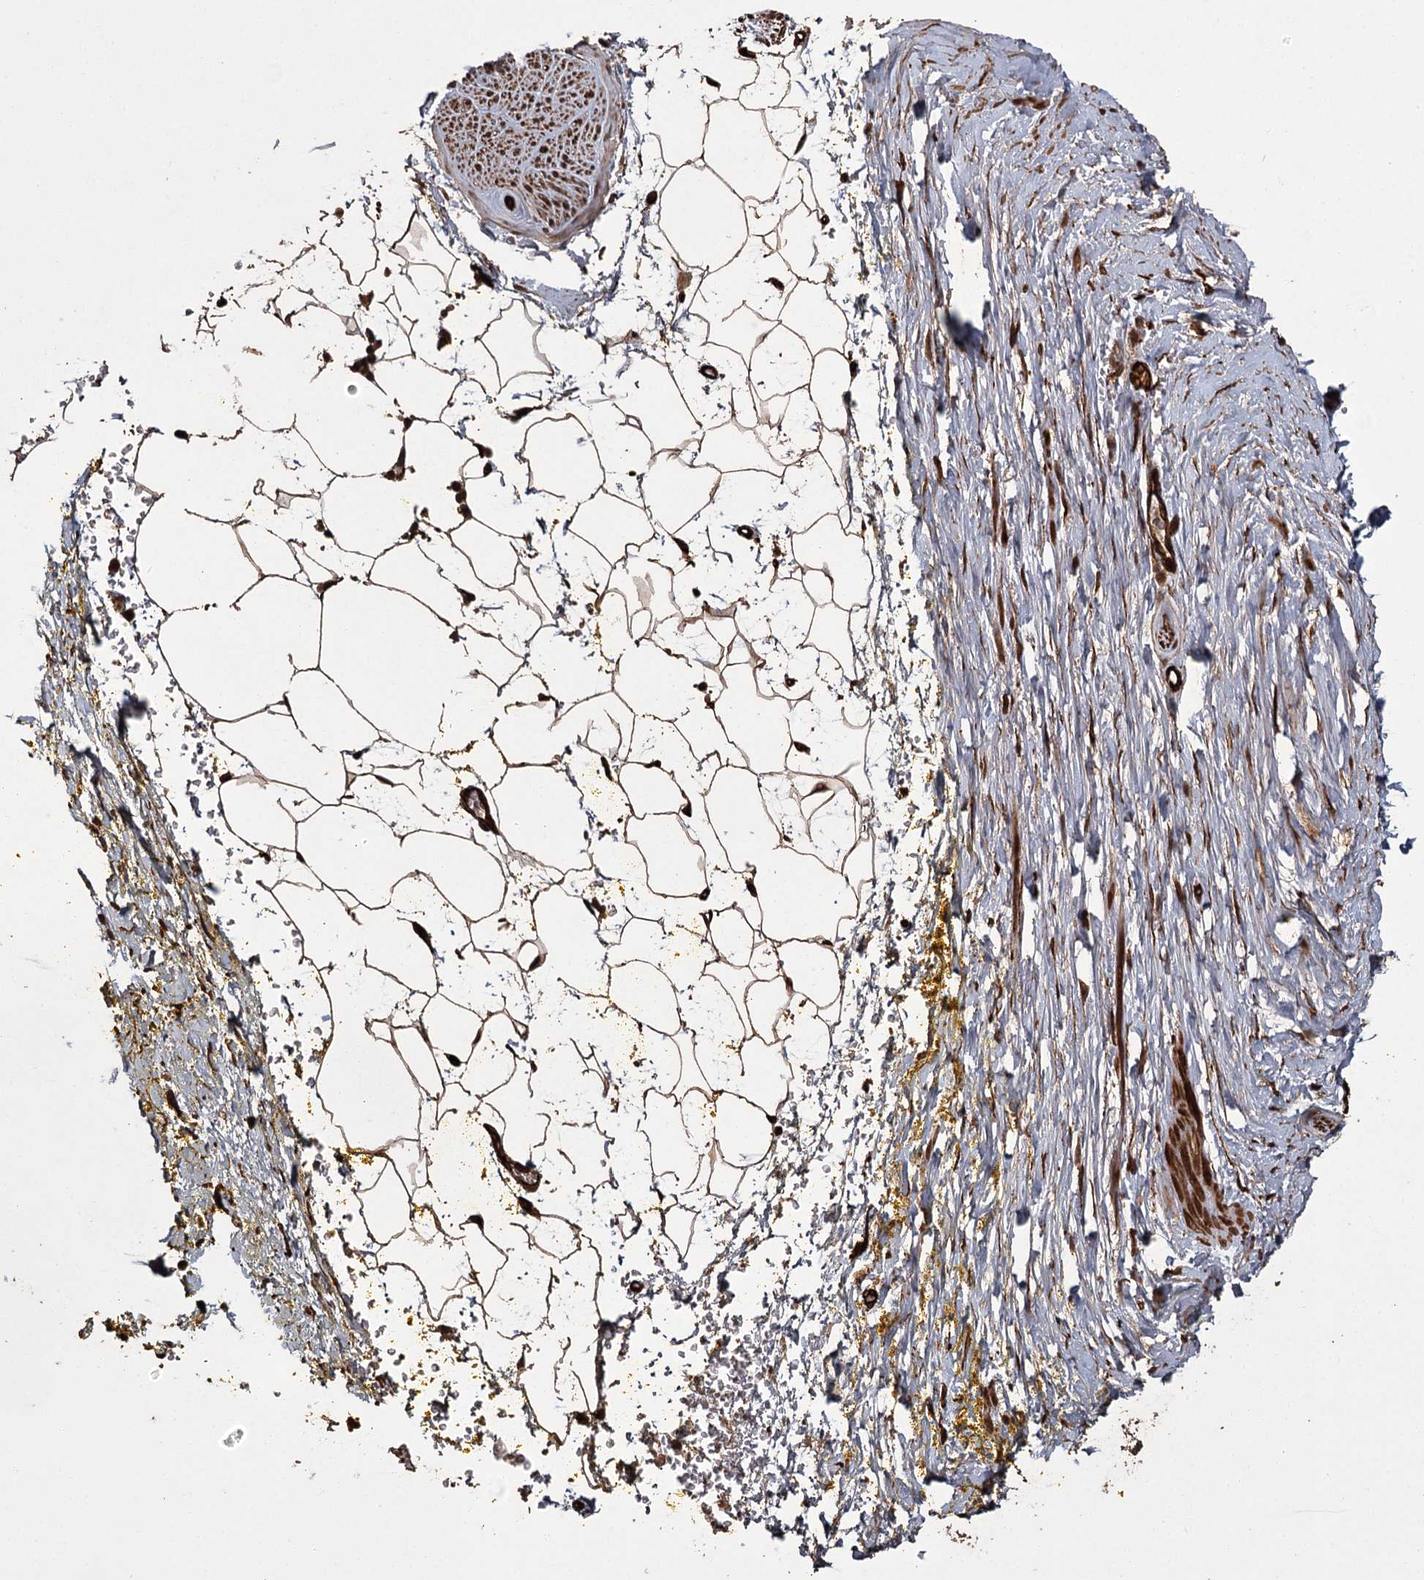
{"staining": {"intensity": "strong", "quantity": ">75%", "location": "cytoplasmic/membranous"}, "tissue": "adipose tissue", "cell_type": "Adipocytes", "image_type": "normal", "snomed": [{"axis": "morphology", "description": "Normal tissue, NOS"}, {"axis": "morphology", "description": "Adenocarcinoma, Low grade"}, {"axis": "topography", "description": "Prostate"}, {"axis": "topography", "description": "Peripheral nerve tissue"}], "caption": "Immunohistochemical staining of benign human adipose tissue reveals strong cytoplasmic/membranous protein staining in approximately >75% of adipocytes.", "gene": "RPAP3", "patient": {"sex": "male", "age": 63}}